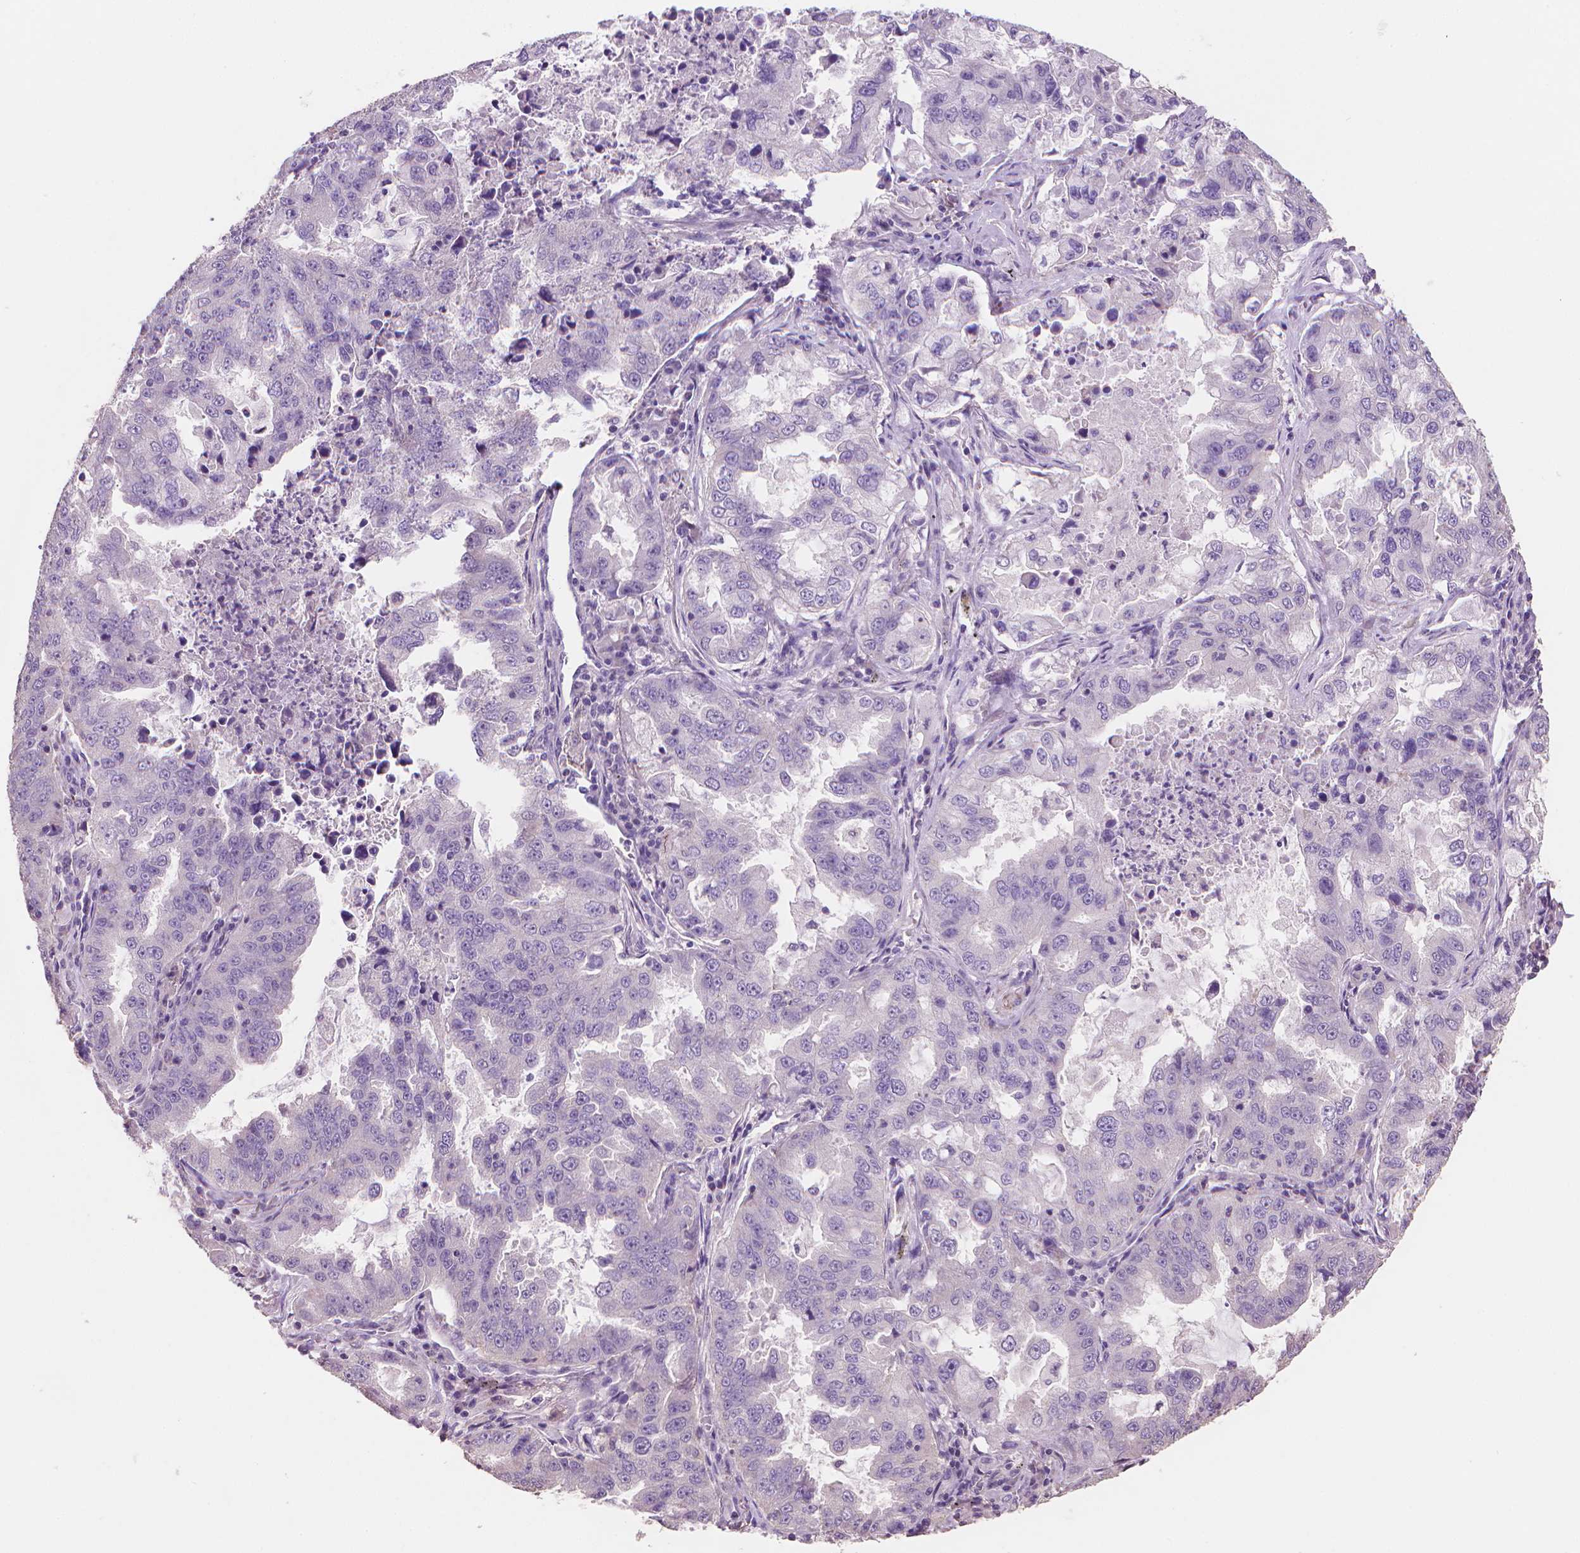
{"staining": {"intensity": "negative", "quantity": "none", "location": "none"}, "tissue": "lung cancer", "cell_type": "Tumor cells", "image_type": "cancer", "snomed": [{"axis": "morphology", "description": "Adenocarcinoma, NOS"}, {"axis": "topography", "description": "Lung"}], "caption": "Tumor cells are negative for protein expression in human adenocarcinoma (lung).", "gene": "CATIP", "patient": {"sex": "female", "age": 61}}